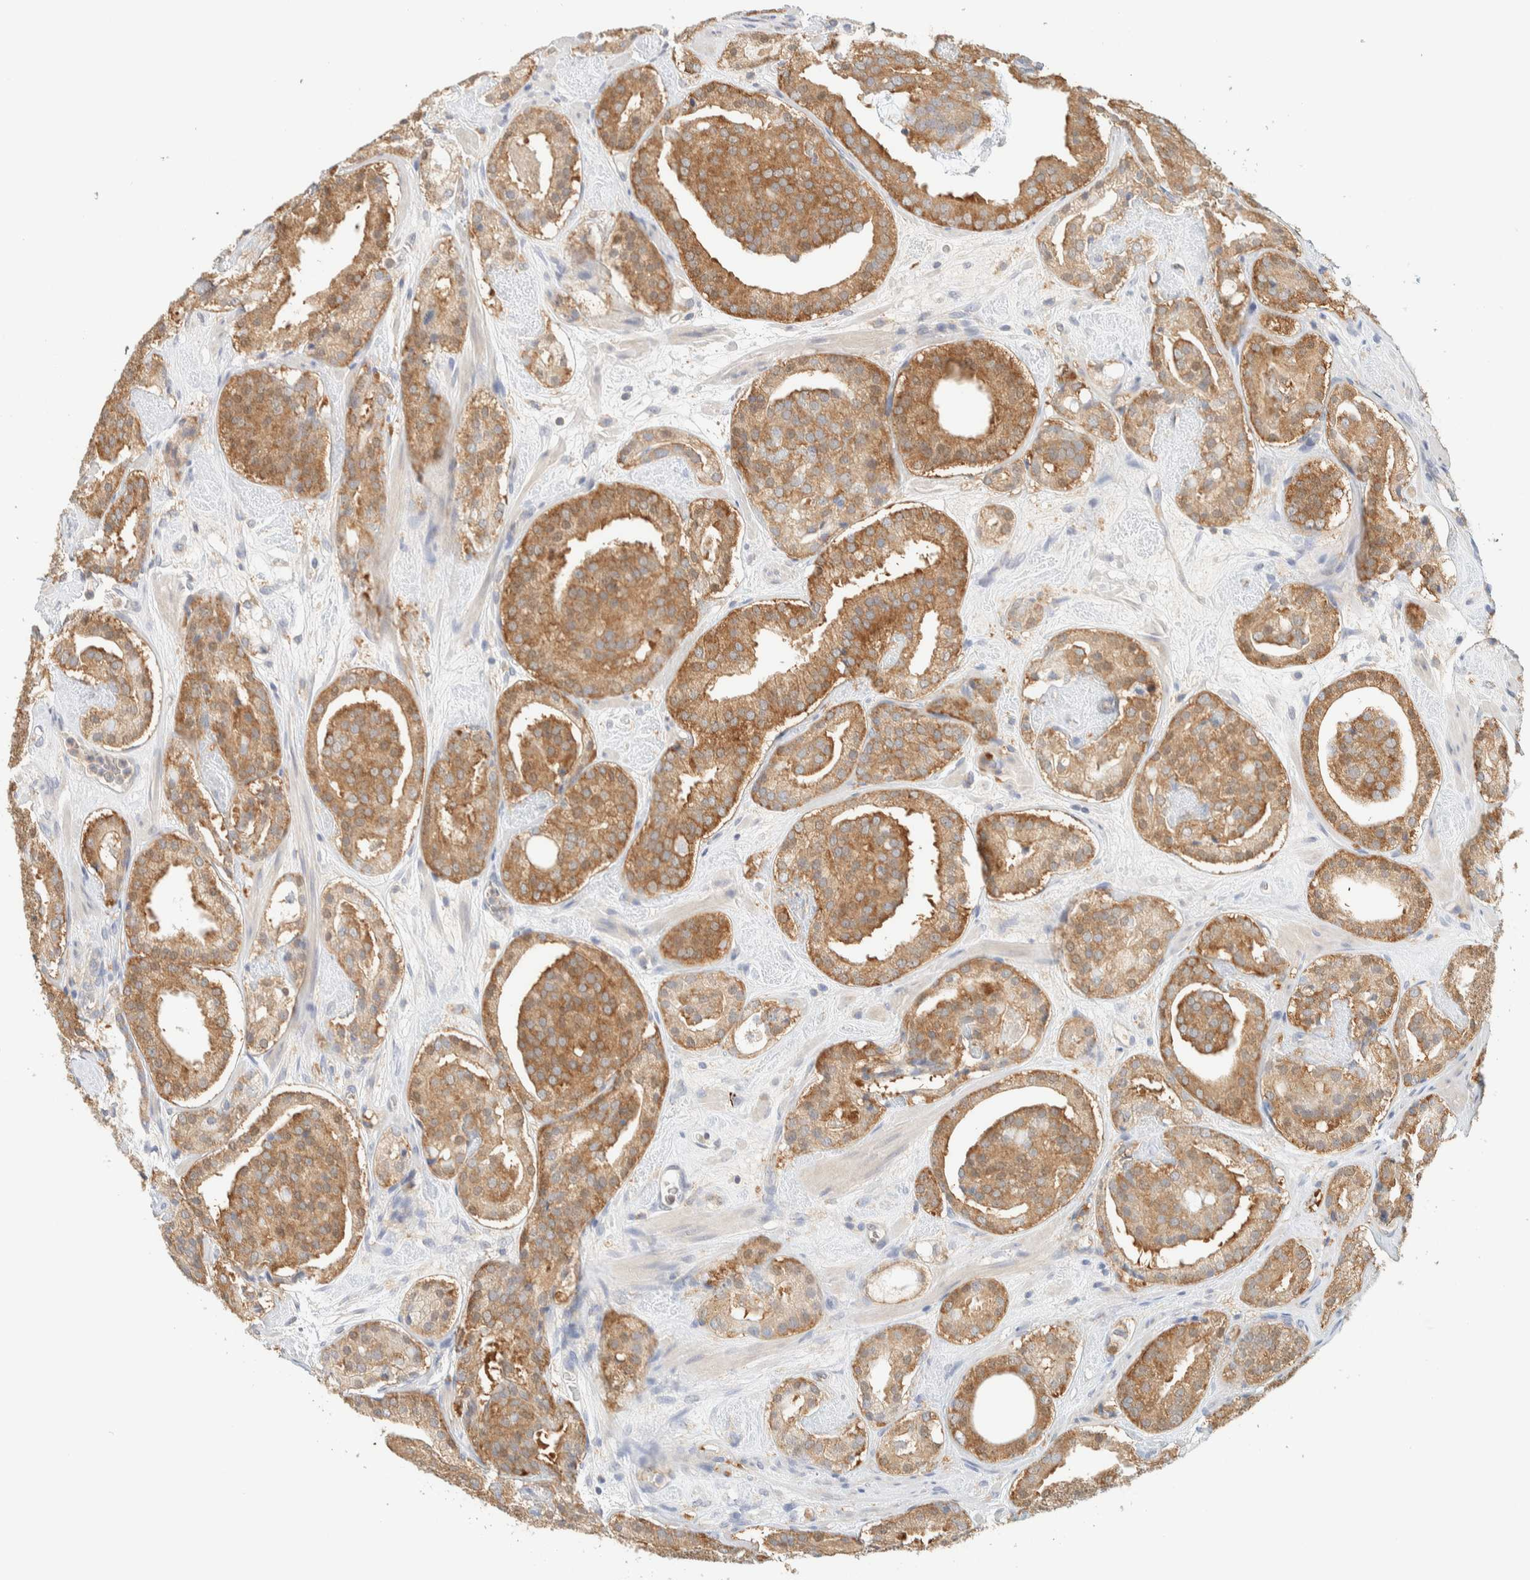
{"staining": {"intensity": "moderate", "quantity": ">75%", "location": "cytoplasmic/membranous"}, "tissue": "prostate cancer", "cell_type": "Tumor cells", "image_type": "cancer", "snomed": [{"axis": "morphology", "description": "Adenocarcinoma, Low grade"}, {"axis": "topography", "description": "Prostate"}], "caption": "Immunohistochemistry image of prostate adenocarcinoma (low-grade) stained for a protein (brown), which demonstrates medium levels of moderate cytoplasmic/membranous expression in about >75% of tumor cells.", "gene": "TBC1D8B", "patient": {"sex": "male", "age": 69}}